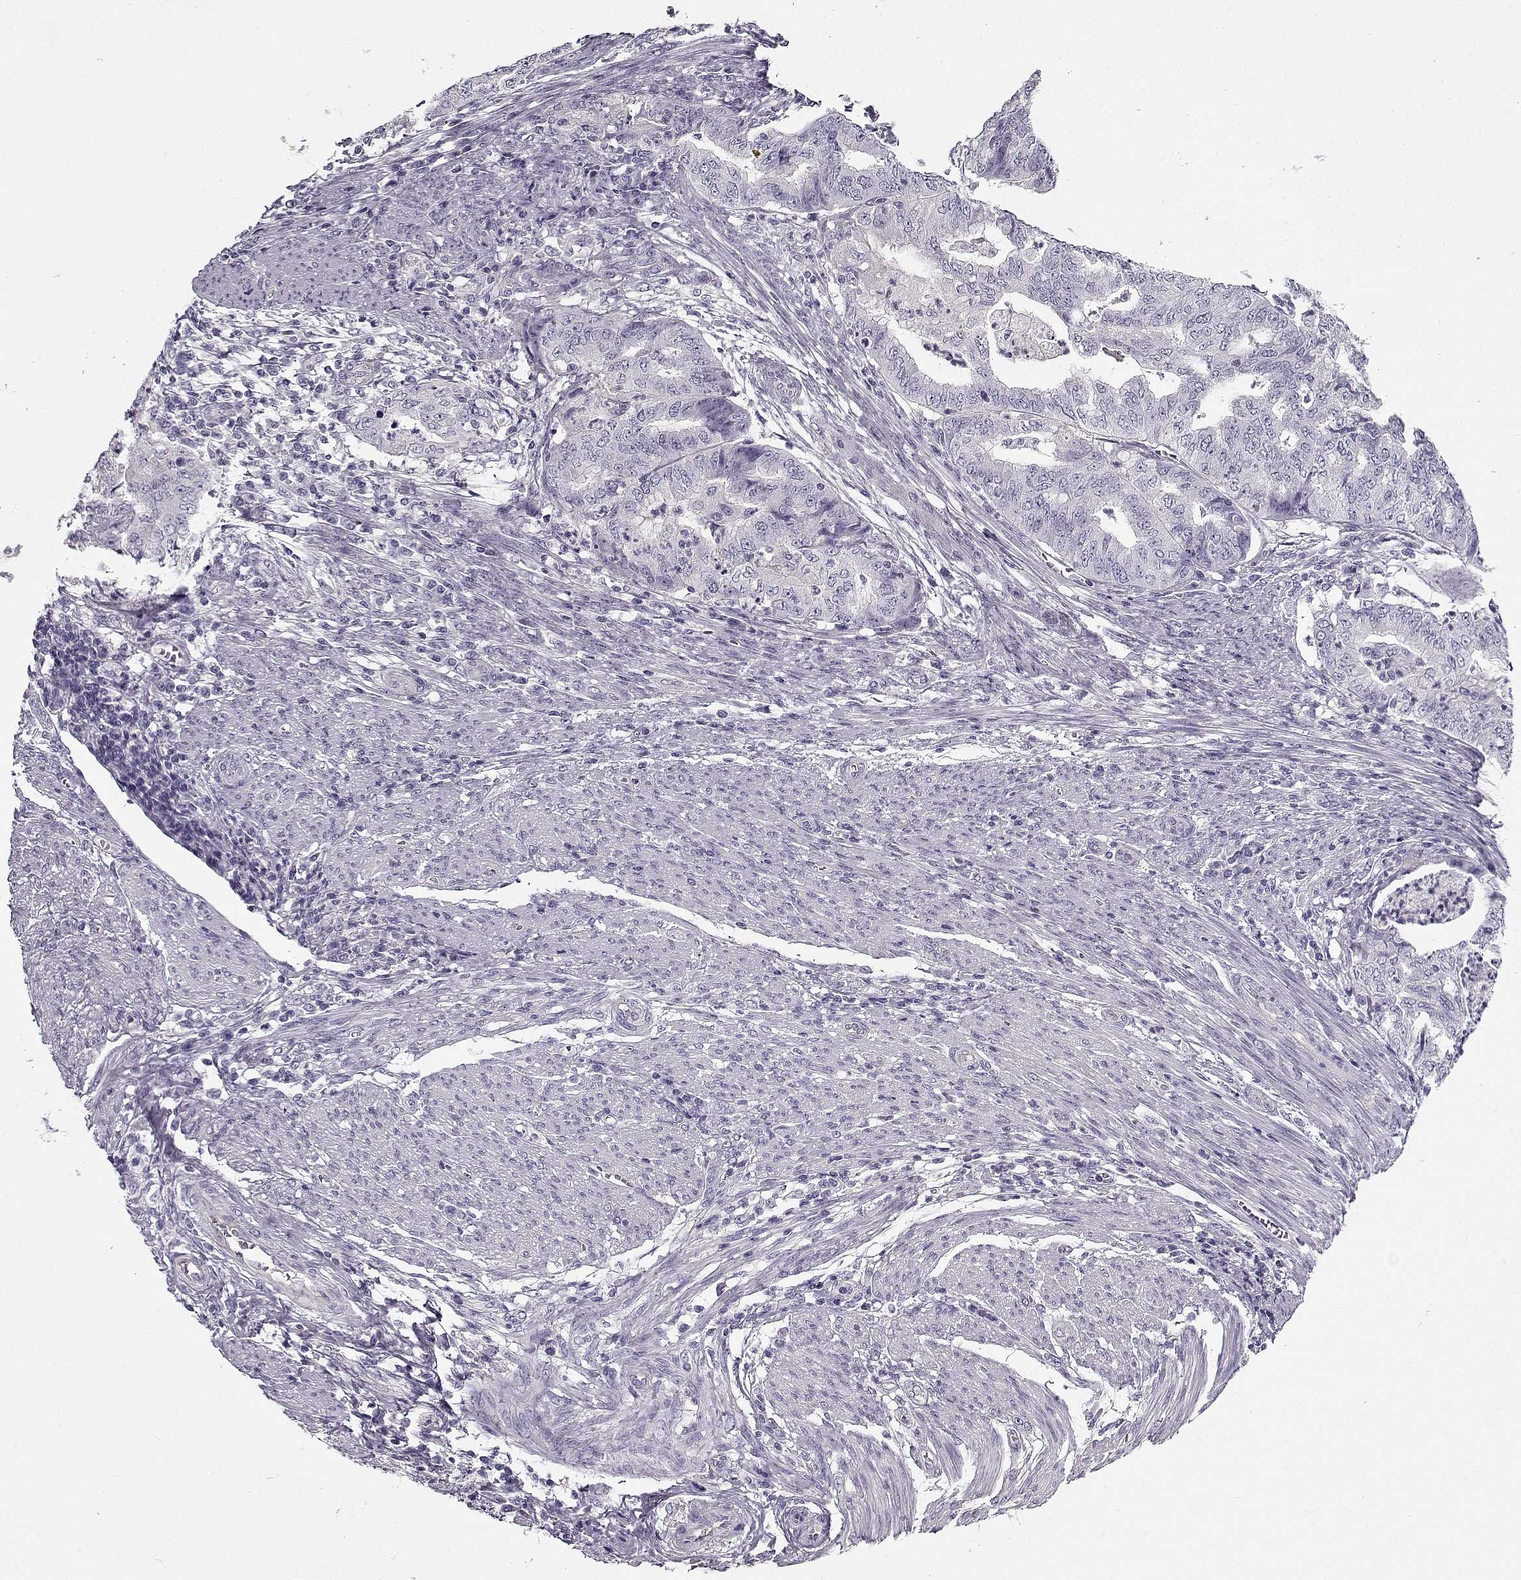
{"staining": {"intensity": "negative", "quantity": "none", "location": "none"}, "tissue": "endometrial cancer", "cell_type": "Tumor cells", "image_type": "cancer", "snomed": [{"axis": "morphology", "description": "Adenocarcinoma, NOS"}, {"axis": "topography", "description": "Endometrium"}], "caption": "Tumor cells are negative for brown protein staining in endometrial cancer (adenocarcinoma).", "gene": "CCDC136", "patient": {"sex": "female", "age": 79}}